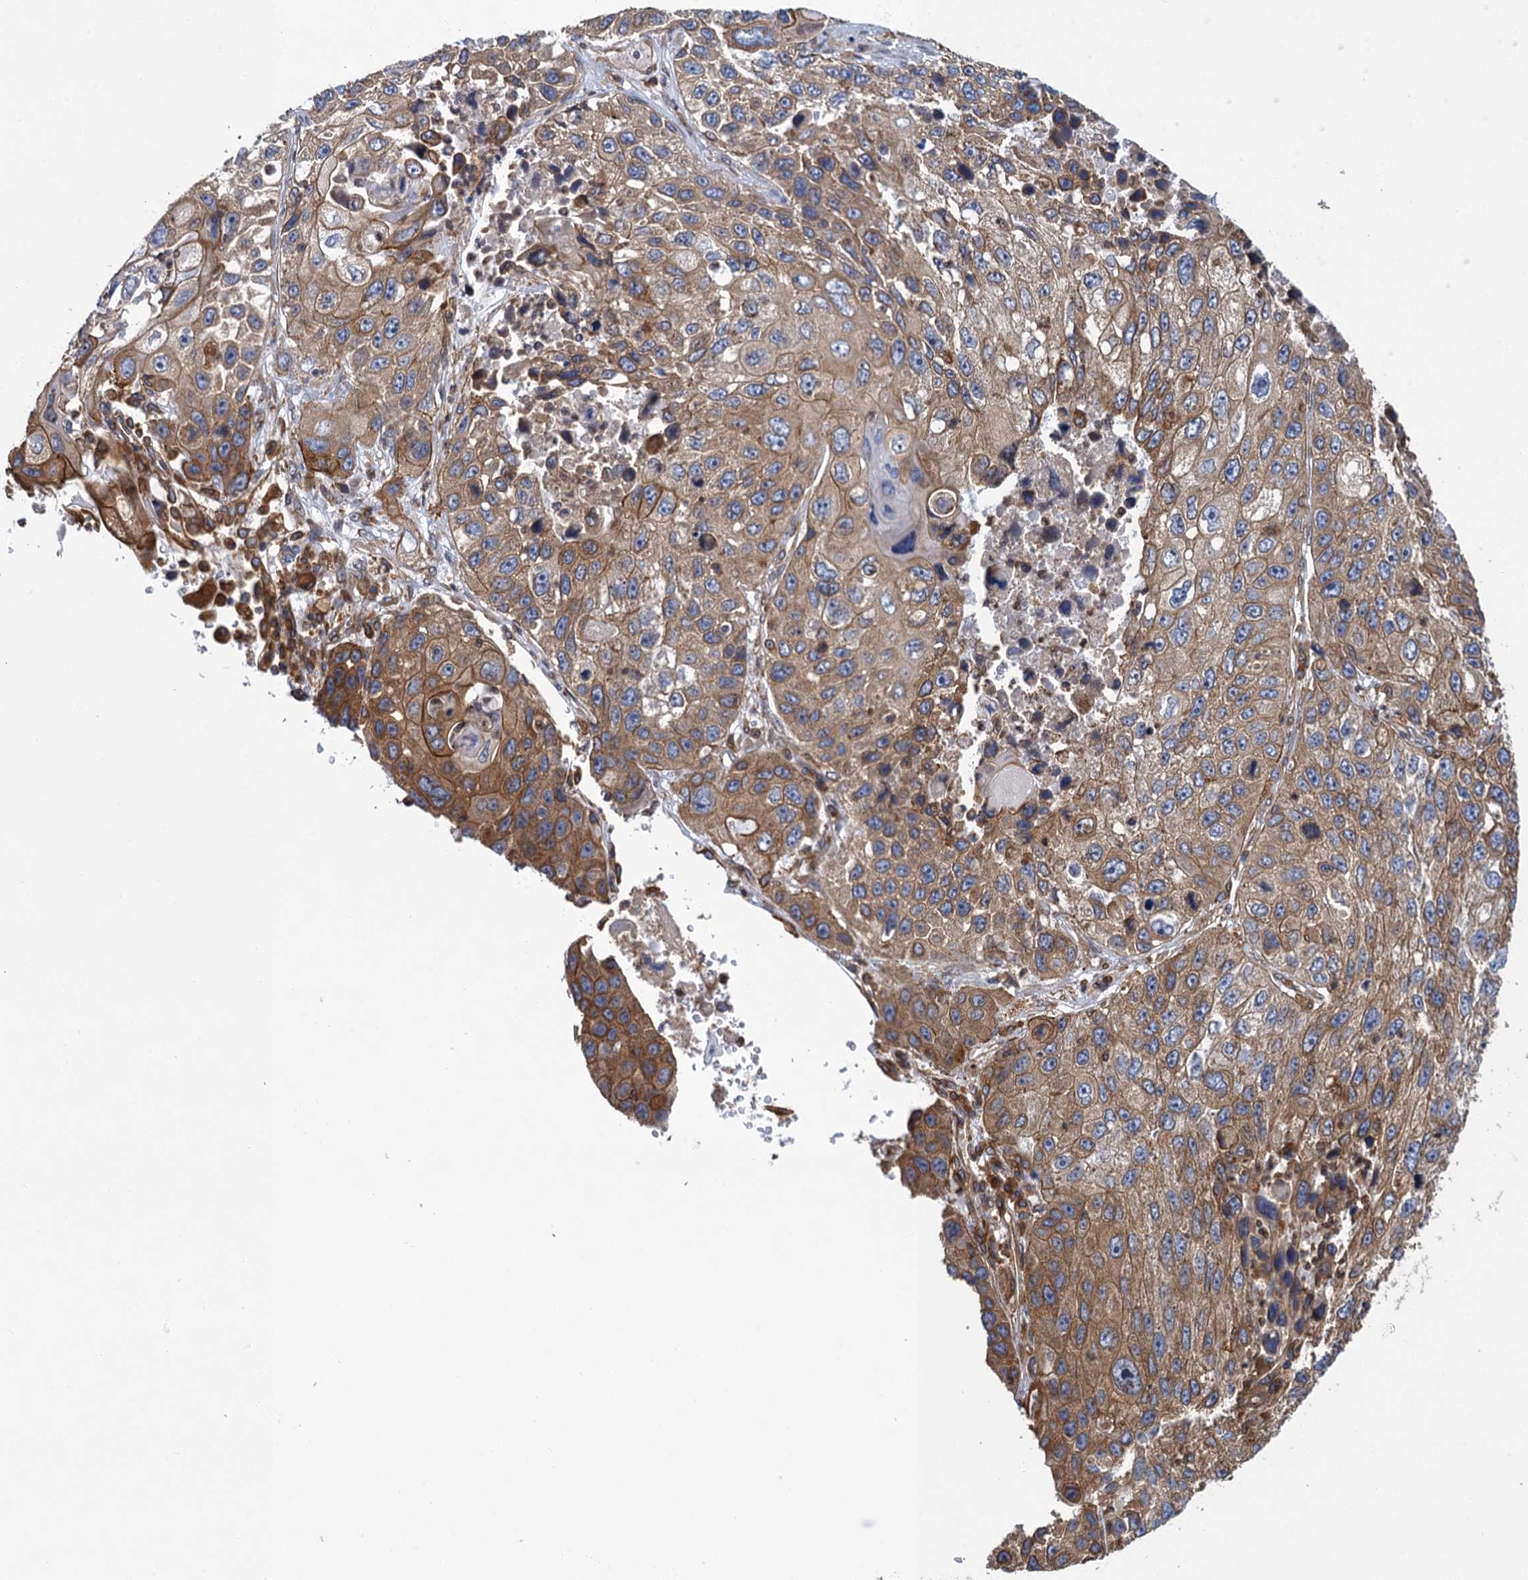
{"staining": {"intensity": "moderate", "quantity": ">75%", "location": "cytoplasmic/membranous"}, "tissue": "lung cancer", "cell_type": "Tumor cells", "image_type": "cancer", "snomed": [{"axis": "morphology", "description": "Squamous cell carcinoma, NOS"}, {"axis": "topography", "description": "Lung"}], "caption": "Lung cancer stained with a protein marker reveals moderate staining in tumor cells.", "gene": "ARMC5", "patient": {"sex": "male", "age": 61}}